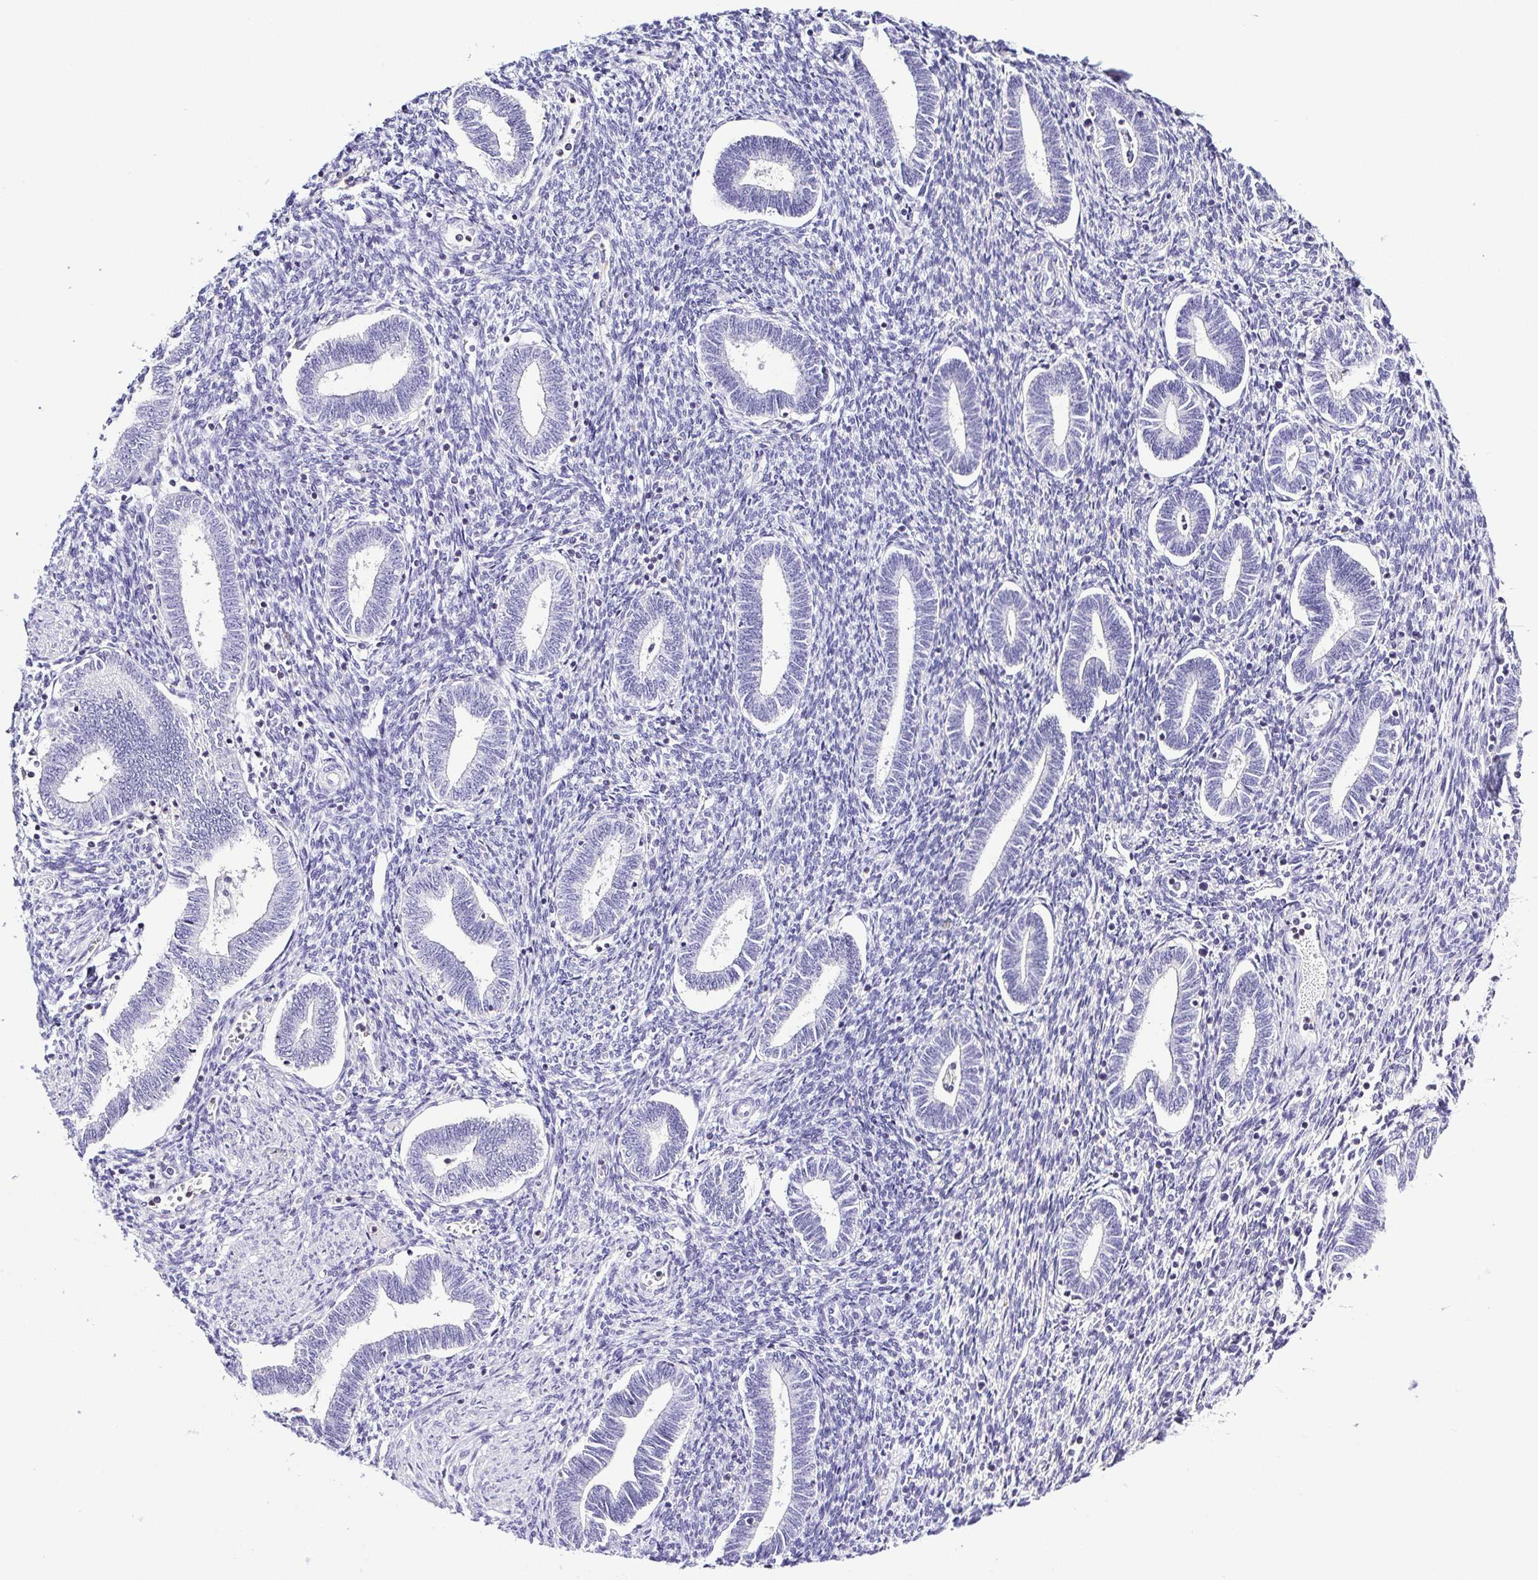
{"staining": {"intensity": "negative", "quantity": "none", "location": "none"}, "tissue": "endometrium", "cell_type": "Cells in endometrial stroma", "image_type": "normal", "snomed": [{"axis": "morphology", "description": "Normal tissue, NOS"}, {"axis": "topography", "description": "Endometrium"}], "caption": "The histopathology image demonstrates no staining of cells in endometrial stroma in normal endometrium.", "gene": "SYNPR", "patient": {"sex": "female", "age": 42}}